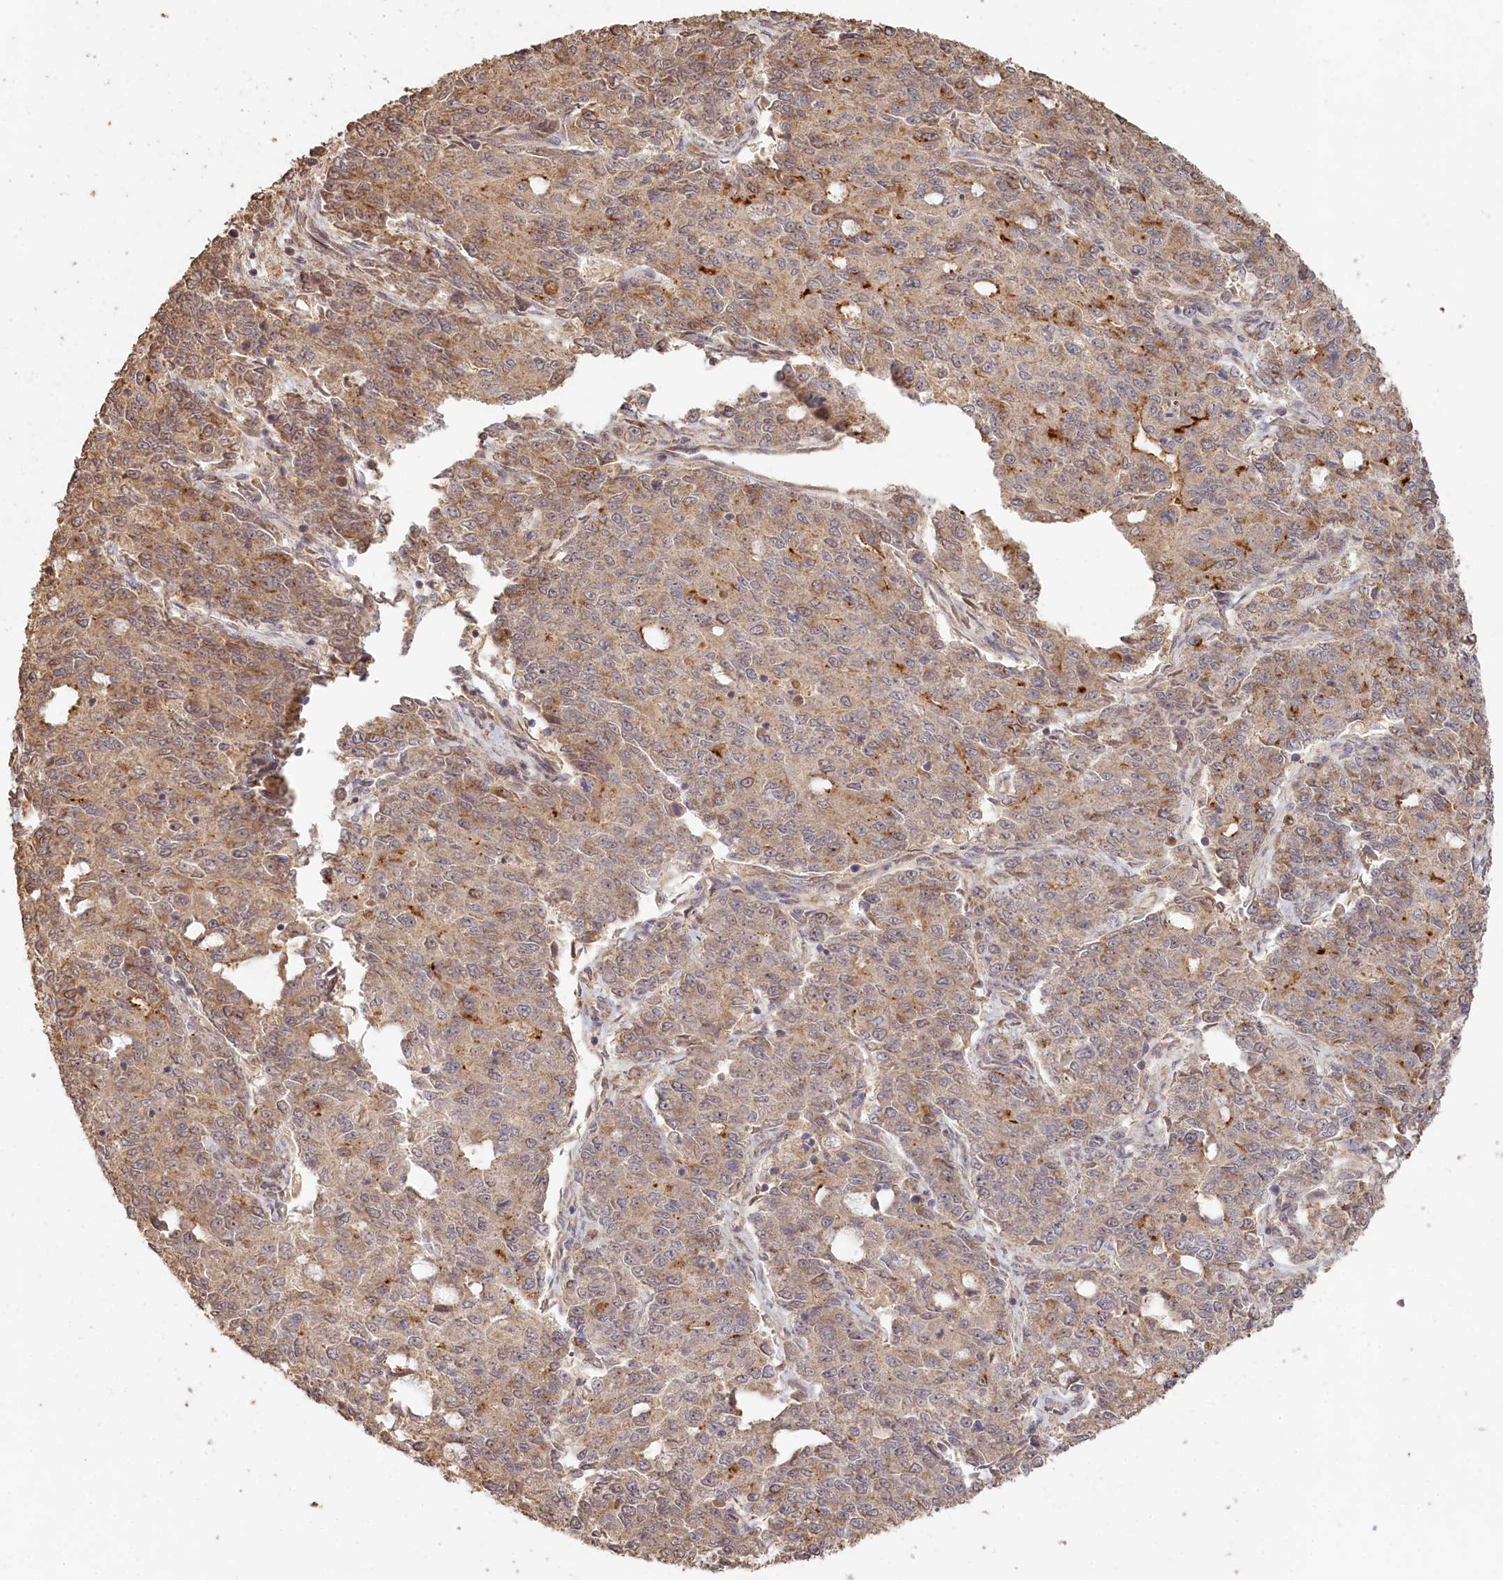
{"staining": {"intensity": "moderate", "quantity": ">75%", "location": "cytoplasmic/membranous"}, "tissue": "endometrial cancer", "cell_type": "Tumor cells", "image_type": "cancer", "snomed": [{"axis": "morphology", "description": "Adenocarcinoma, NOS"}, {"axis": "topography", "description": "Endometrium"}], "caption": "Adenocarcinoma (endometrial) tissue displays moderate cytoplasmic/membranous expression in about >75% of tumor cells, visualized by immunohistochemistry.", "gene": "HAL", "patient": {"sex": "female", "age": 50}}